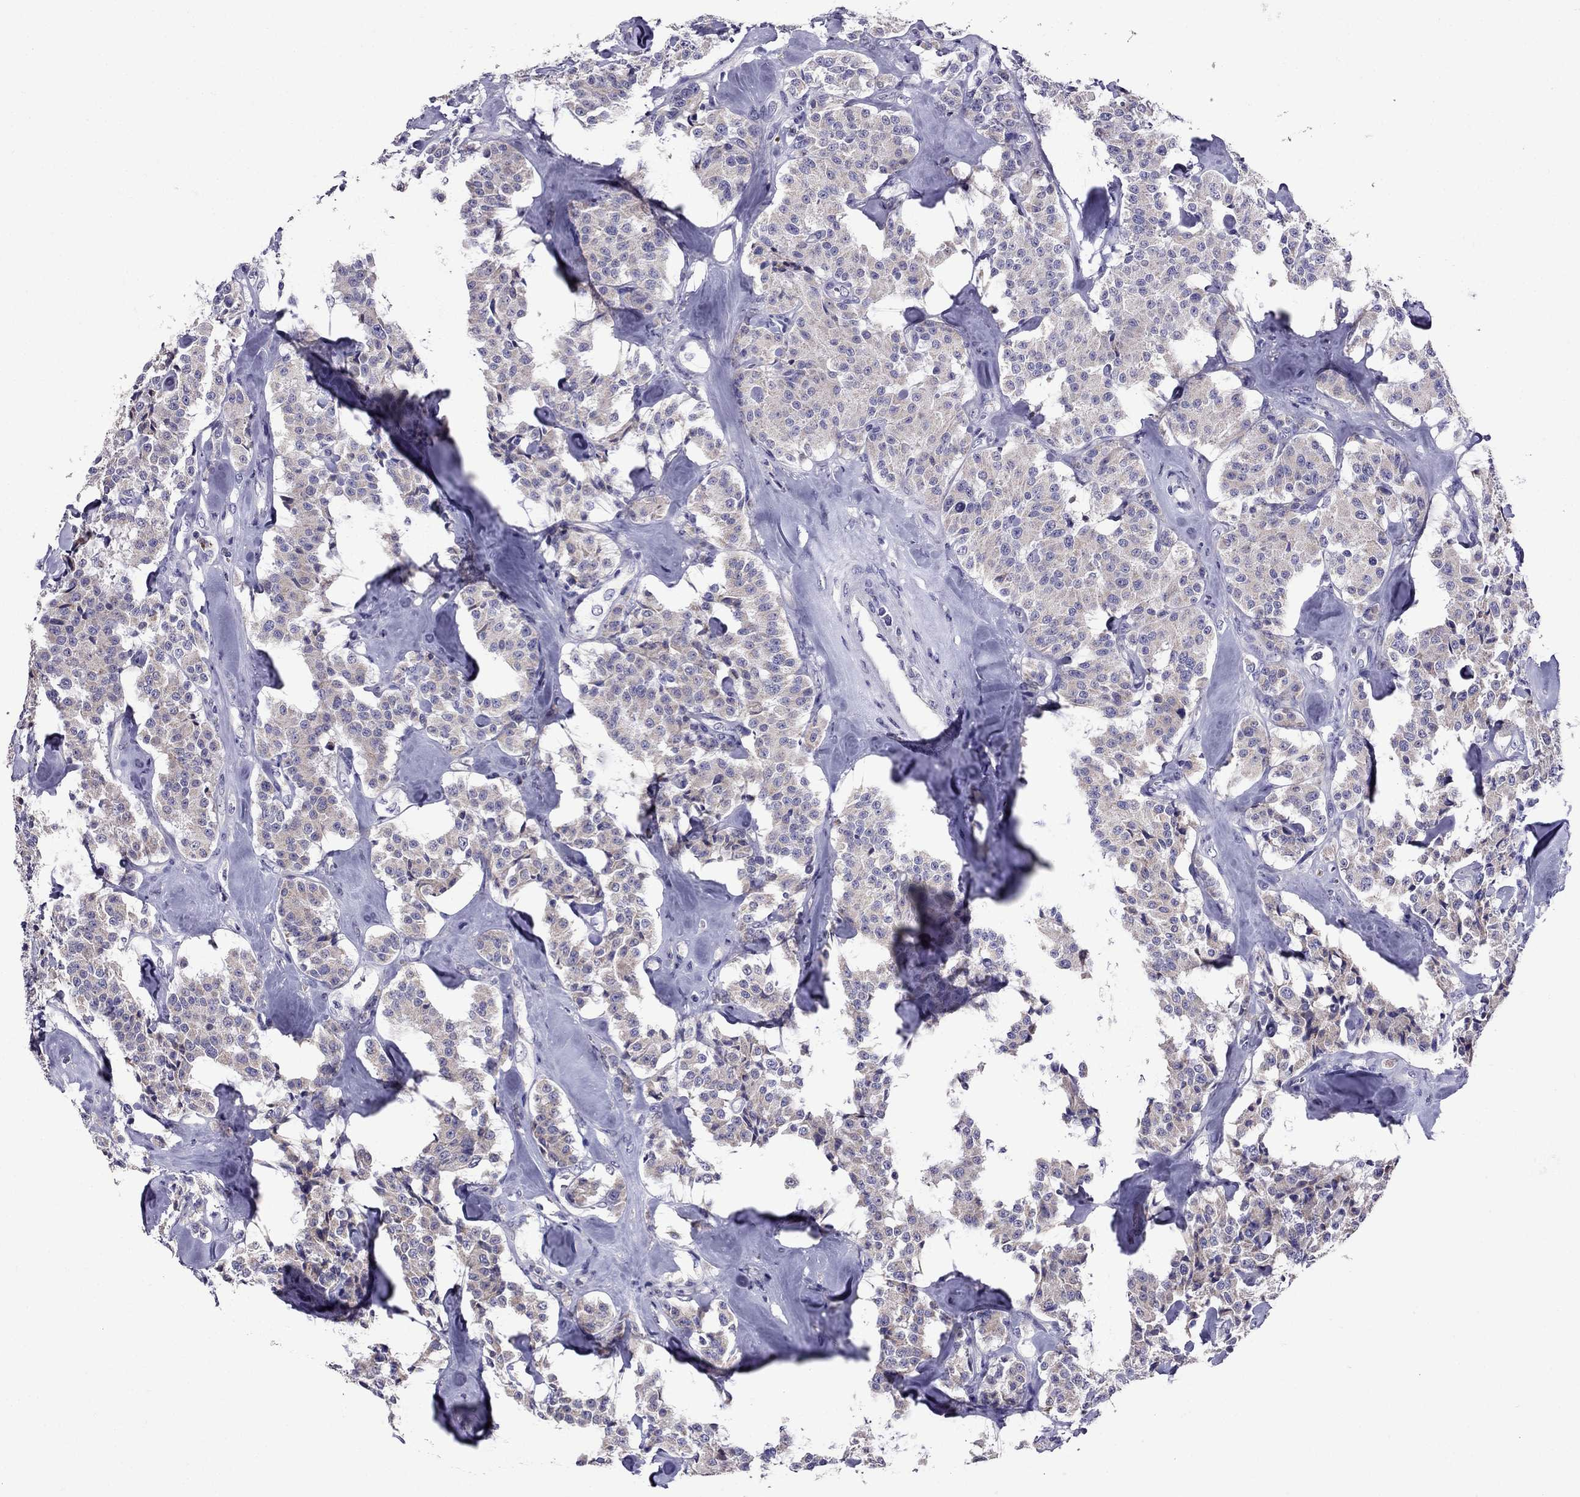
{"staining": {"intensity": "negative", "quantity": "none", "location": "none"}, "tissue": "carcinoid", "cell_type": "Tumor cells", "image_type": "cancer", "snomed": [{"axis": "morphology", "description": "Carcinoid, malignant, NOS"}, {"axis": "topography", "description": "Pancreas"}], "caption": "This is an immunohistochemistry photomicrograph of human carcinoid. There is no staining in tumor cells.", "gene": "OXCT2", "patient": {"sex": "male", "age": 41}}